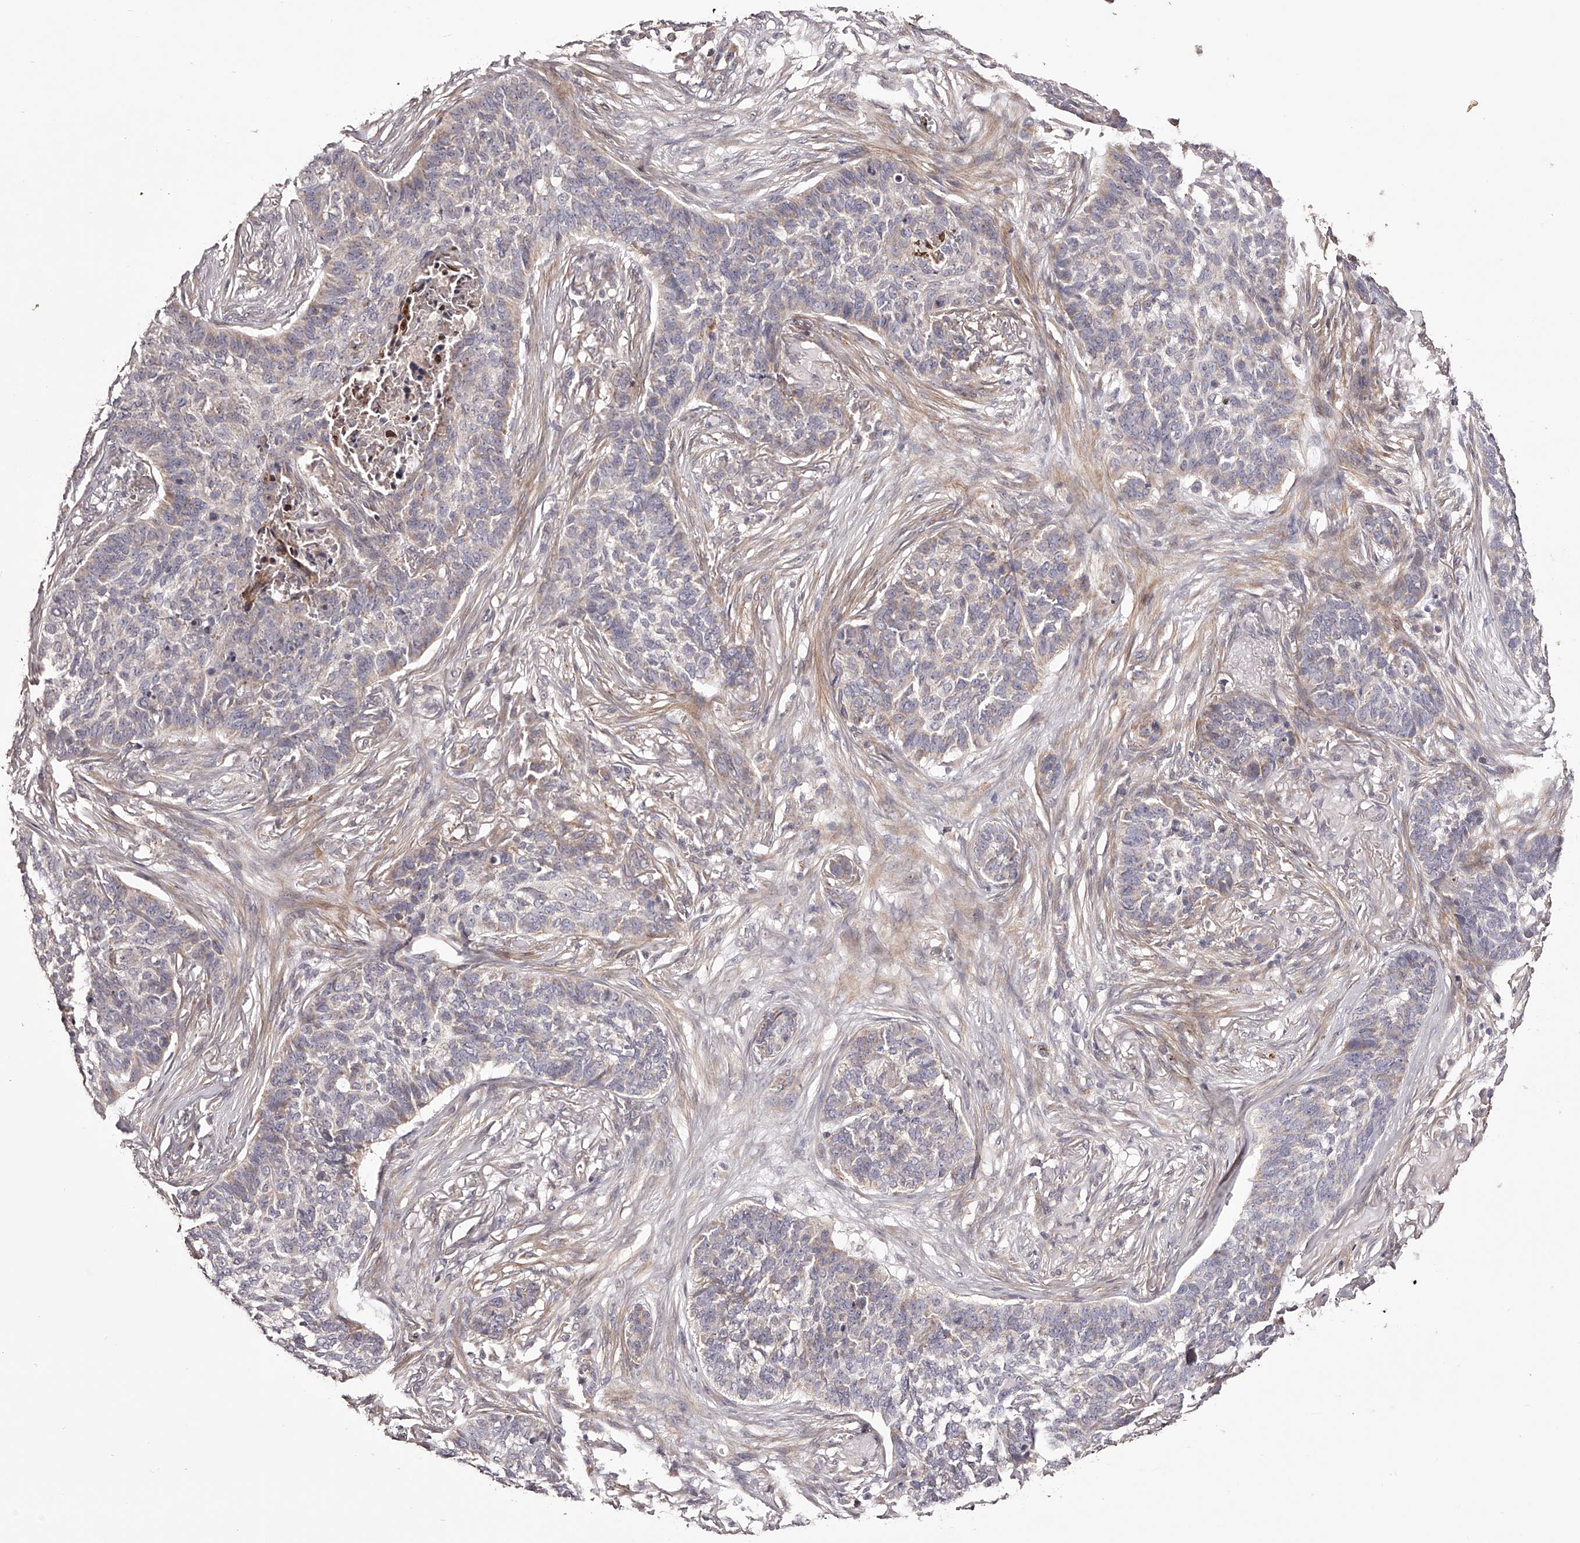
{"staining": {"intensity": "weak", "quantity": "25%-75%", "location": "cytoplasmic/membranous"}, "tissue": "skin cancer", "cell_type": "Tumor cells", "image_type": "cancer", "snomed": [{"axis": "morphology", "description": "Basal cell carcinoma"}, {"axis": "topography", "description": "Skin"}], "caption": "An image showing weak cytoplasmic/membranous expression in approximately 25%-75% of tumor cells in skin basal cell carcinoma, as visualized by brown immunohistochemical staining.", "gene": "ODF2L", "patient": {"sex": "male", "age": 85}}